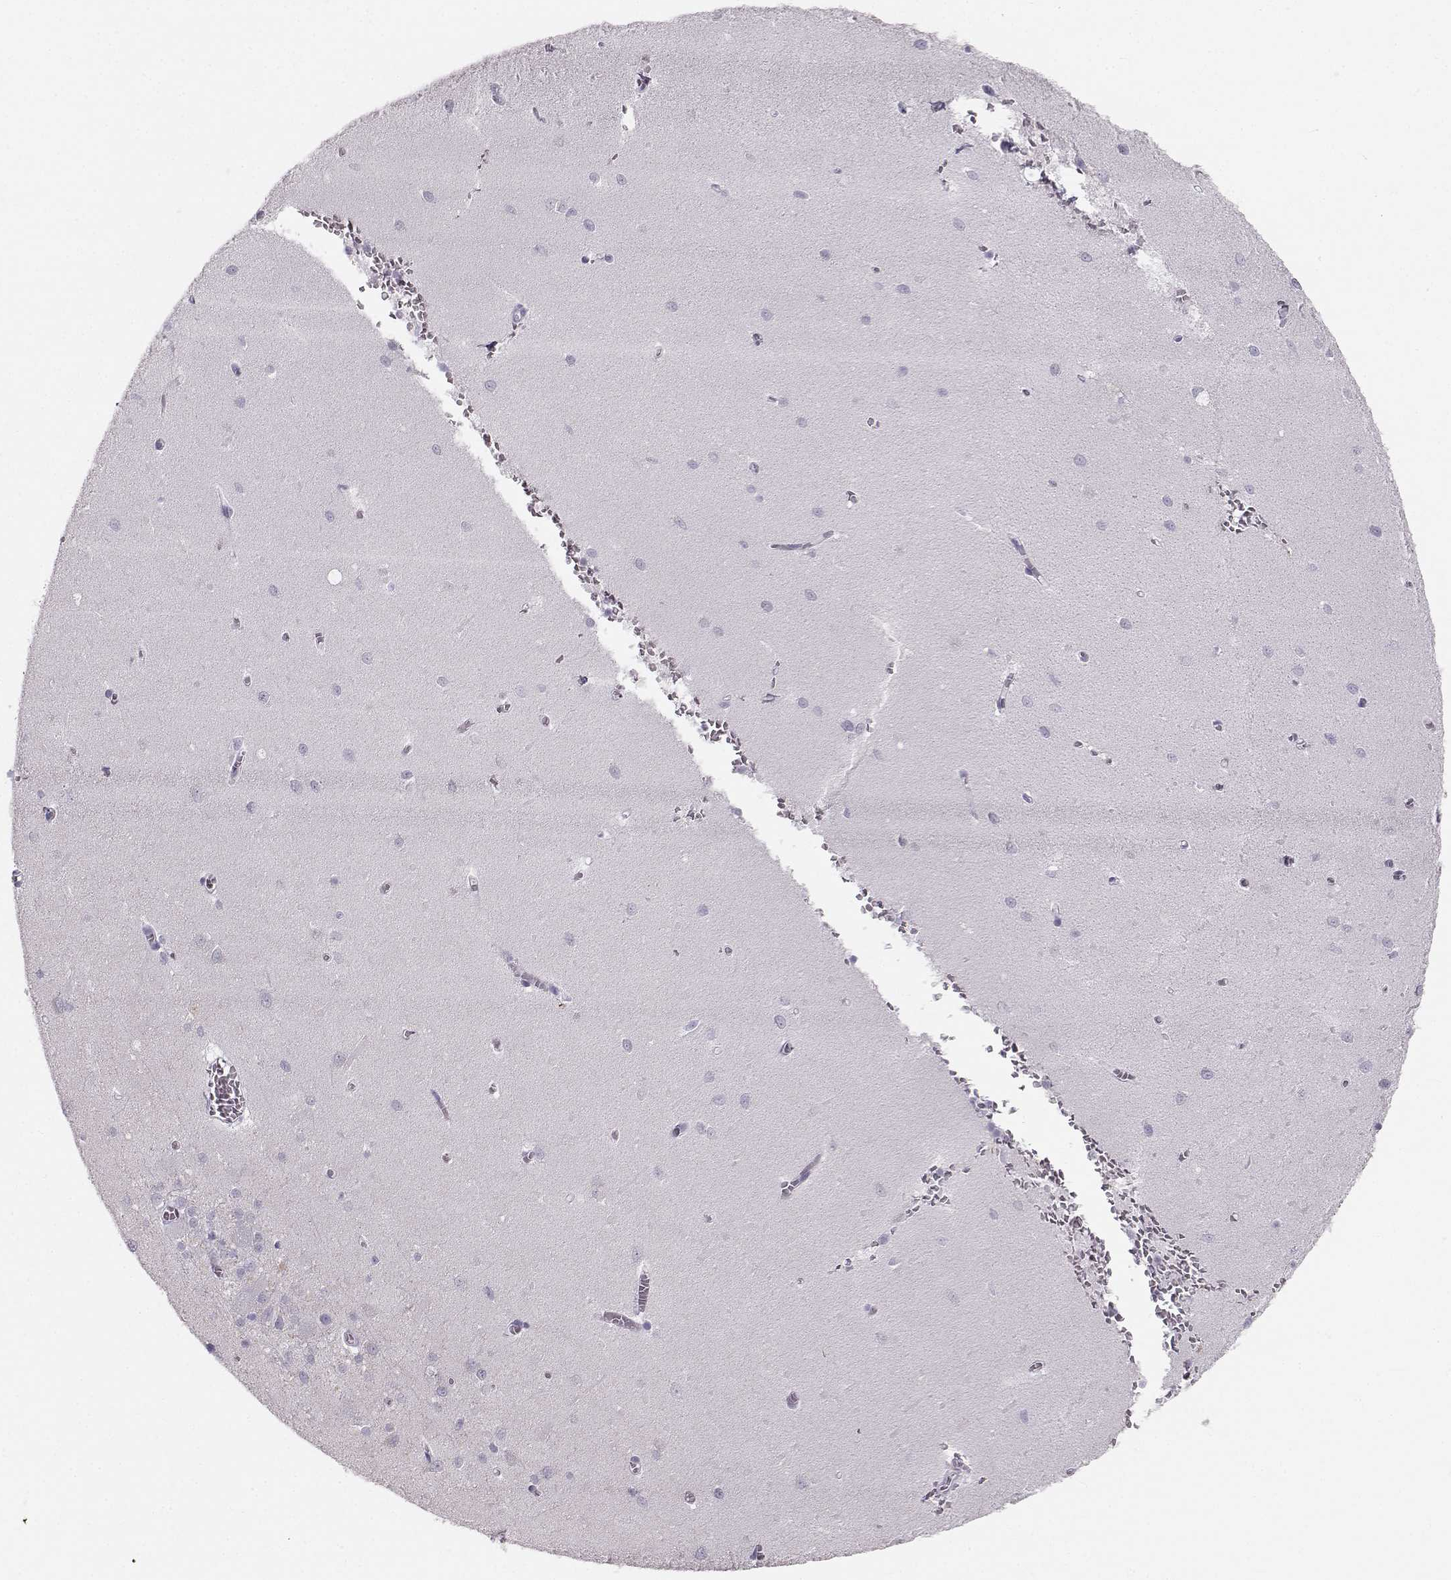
{"staining": {"intensity": "negative", "quantity": "none", "location": "none"}, "tissue": "cerebellum", "cell_type": "Cells in granular layer", "image_type": "normal", "snomed": [{"axis": "morphology", "description": "Normal tissue, NOS"}, {"axis": "topography", "description": "Cerebellum"}], "caption": "High power microscopy image of an immunohistochemistry (IHC) micrograph of unremarkable cerebellum, revealing no significant staining in cells in granular layer. (Stains: DAB IHC with hematoxylin counter stain, Microscopy: brightfield microscopy at high magnification).", "gene": "OIP5", "patient": {"sex": "female", "age": 64}}